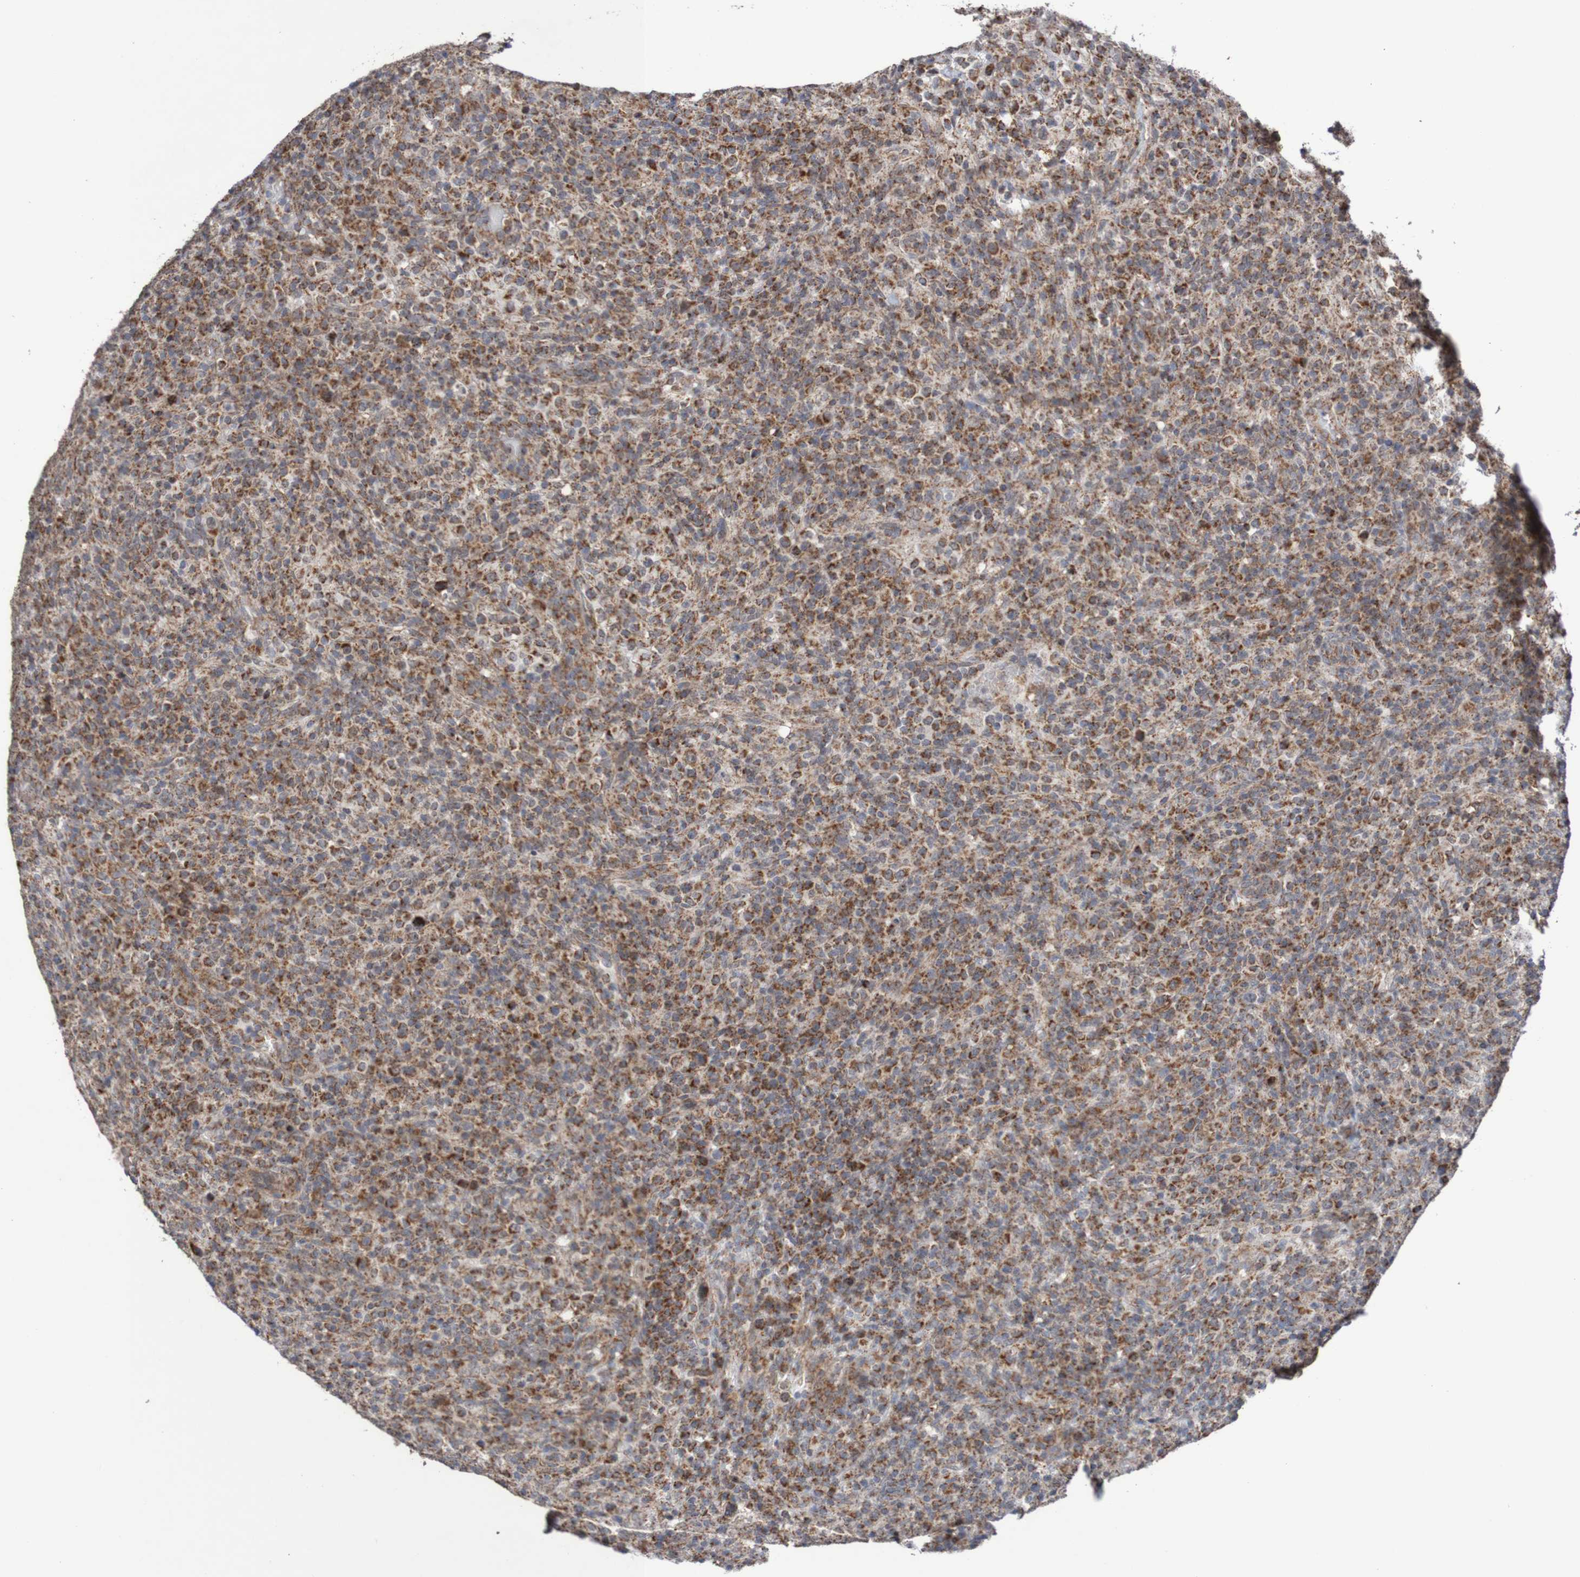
{"staining": {"intensity": "moderate", "quantity": ">75%", "location": "cytoplasmic/membranous"}, "tissue": "lymphoma", "cell_type": "Tumor cells", "image_type": "cancer", "snomed": [{"axis": "morphology", "description": "Malignant lymphoma, non-Hodgkin's type, High grade"}, {"axis": "topography", "description": "Lymph node"}], "caption": "The immunohistochemical stain labels moderate cytoplasmic/membranous staining in tumor cells of lymphoma tissue.", "gene": "DVL1", "patient": {"sex": "female", "age": 76}}